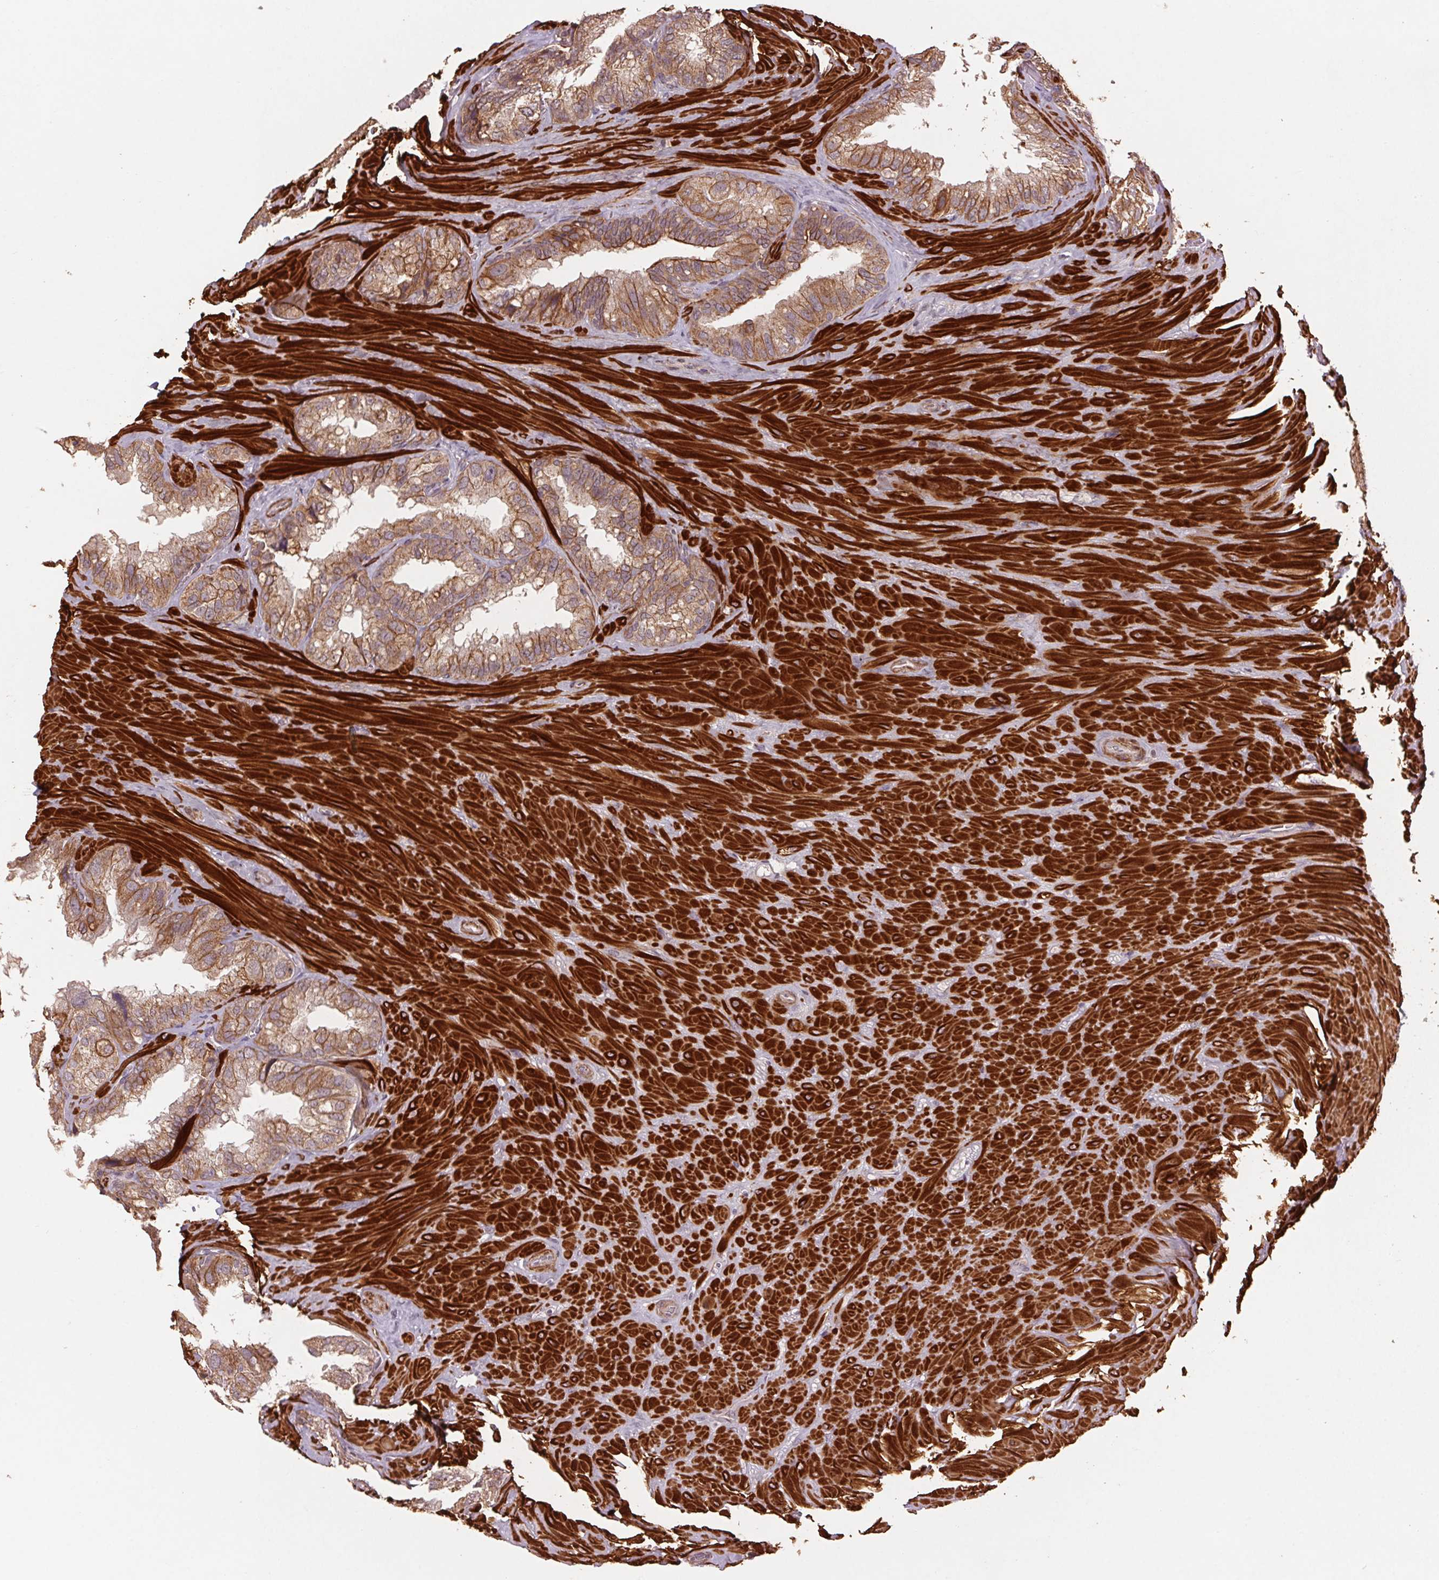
{"staining": {"intensity": "moderate", "quantity": "25%-75%", "location": "cytoplasmic/membranous"}, "tissue": "seminal vesicle", "cell_type": "Glandular cells", "image_type": "normal", "snomed": [{"axis": "morphology", "description": "Normal tissue, NOS"}, {"axis": "topography", "description": "Seminal veicle"}], "caption": "A high-resolution histopathology image shows immunohistochemistry (IHC) staining of normal seminal vesicle, which exhibits moderate cytoplasmic/membranous positivity in about 25%-75% of glandular cells.", "gene": "SMLR1", "patient": {"sex": "male", "age": 60}}